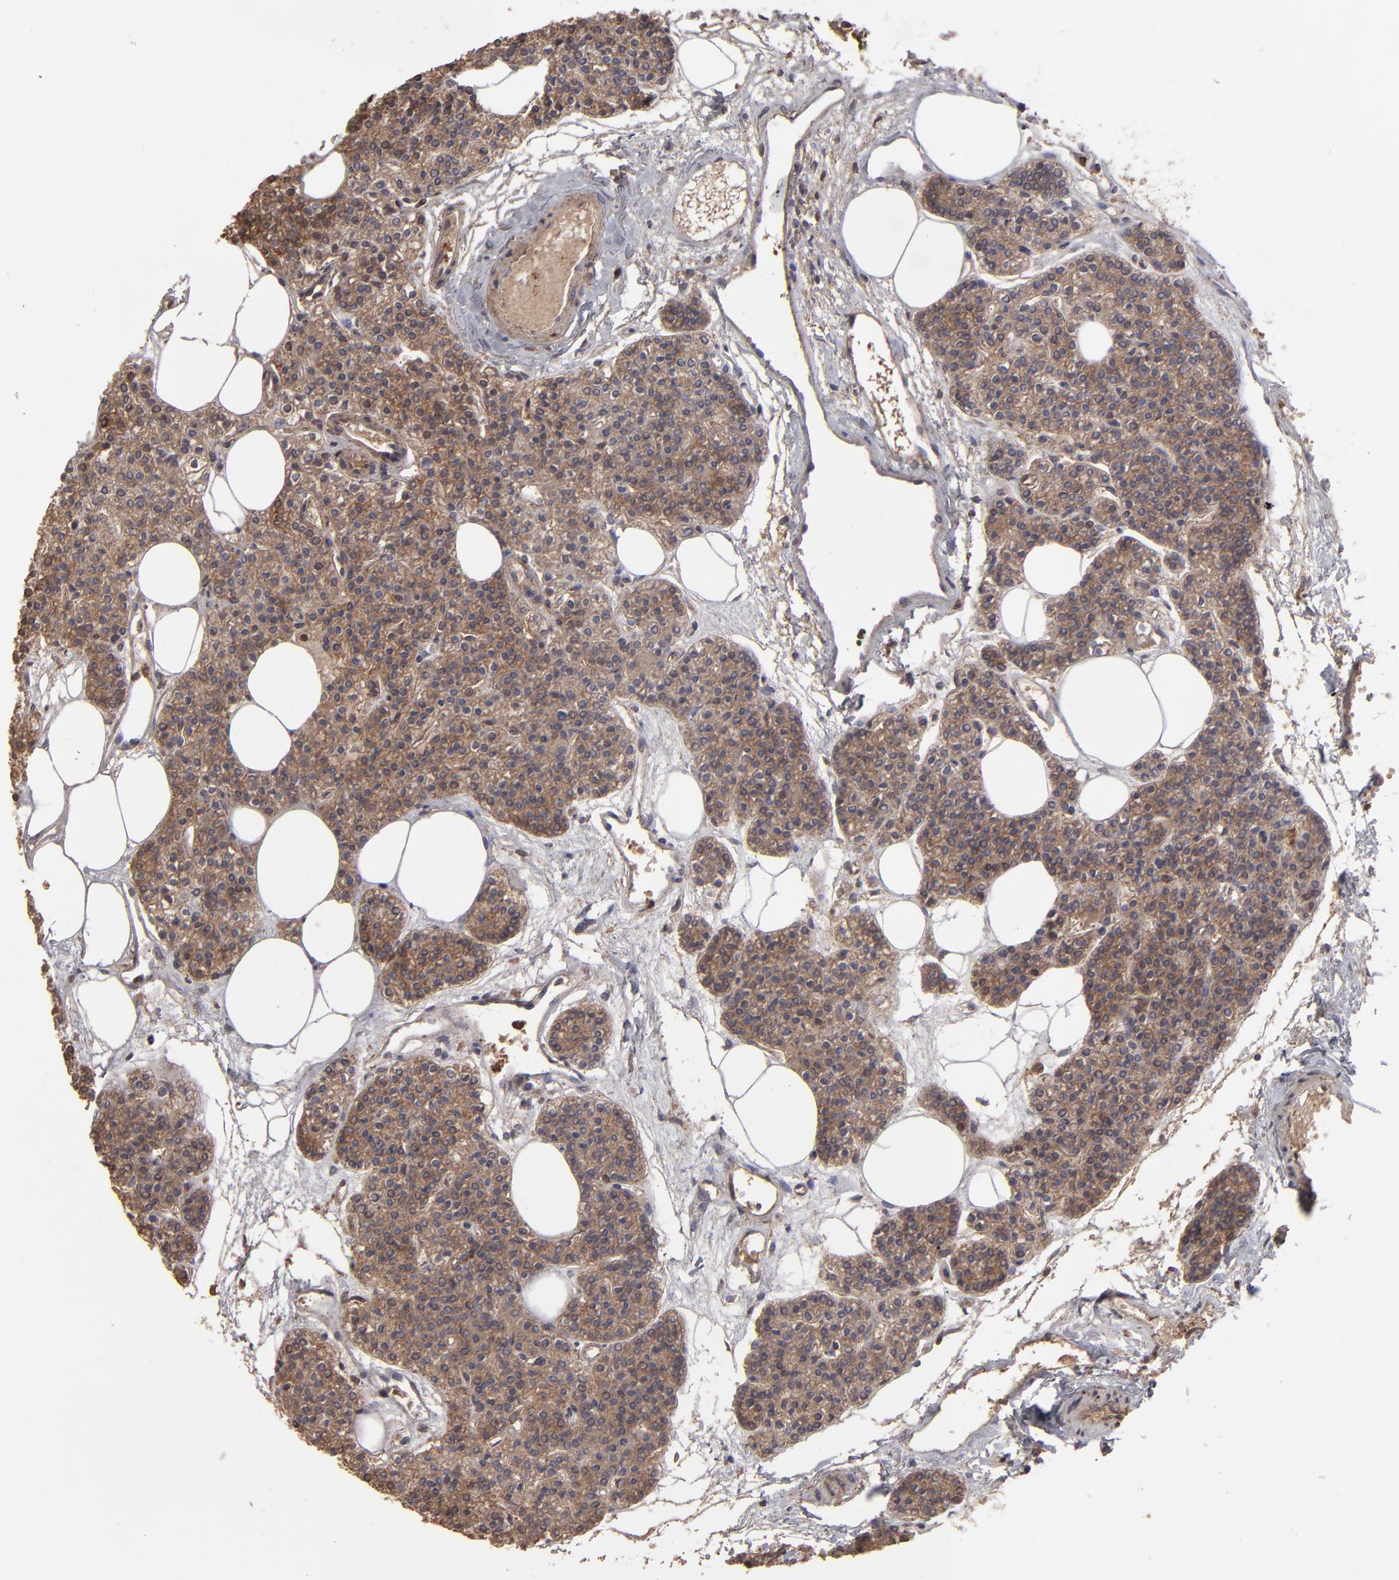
{"staining": {"intensity": "moderate", "quantity": ">75%", "location": "cytoplasmic/membranous"}, "tissue": "parathyroid gland", "cell_type": "Glandular cells", "image_type": "normal", "snomed": [{"axis": "morphology", "description": "Normal tissue, NOS"}, {"axis": "topography", "description": "Parathyroid gland"}], "caption": "The micrograph shows immunohistochemical staining of unremarkable parathyroid gland. There is moderate cytoplasmic/membranous positivity is present in approximately >75% of glandular cells.", "gene": "ITGB5", "patient": {"sex": "male", "age": 24}}